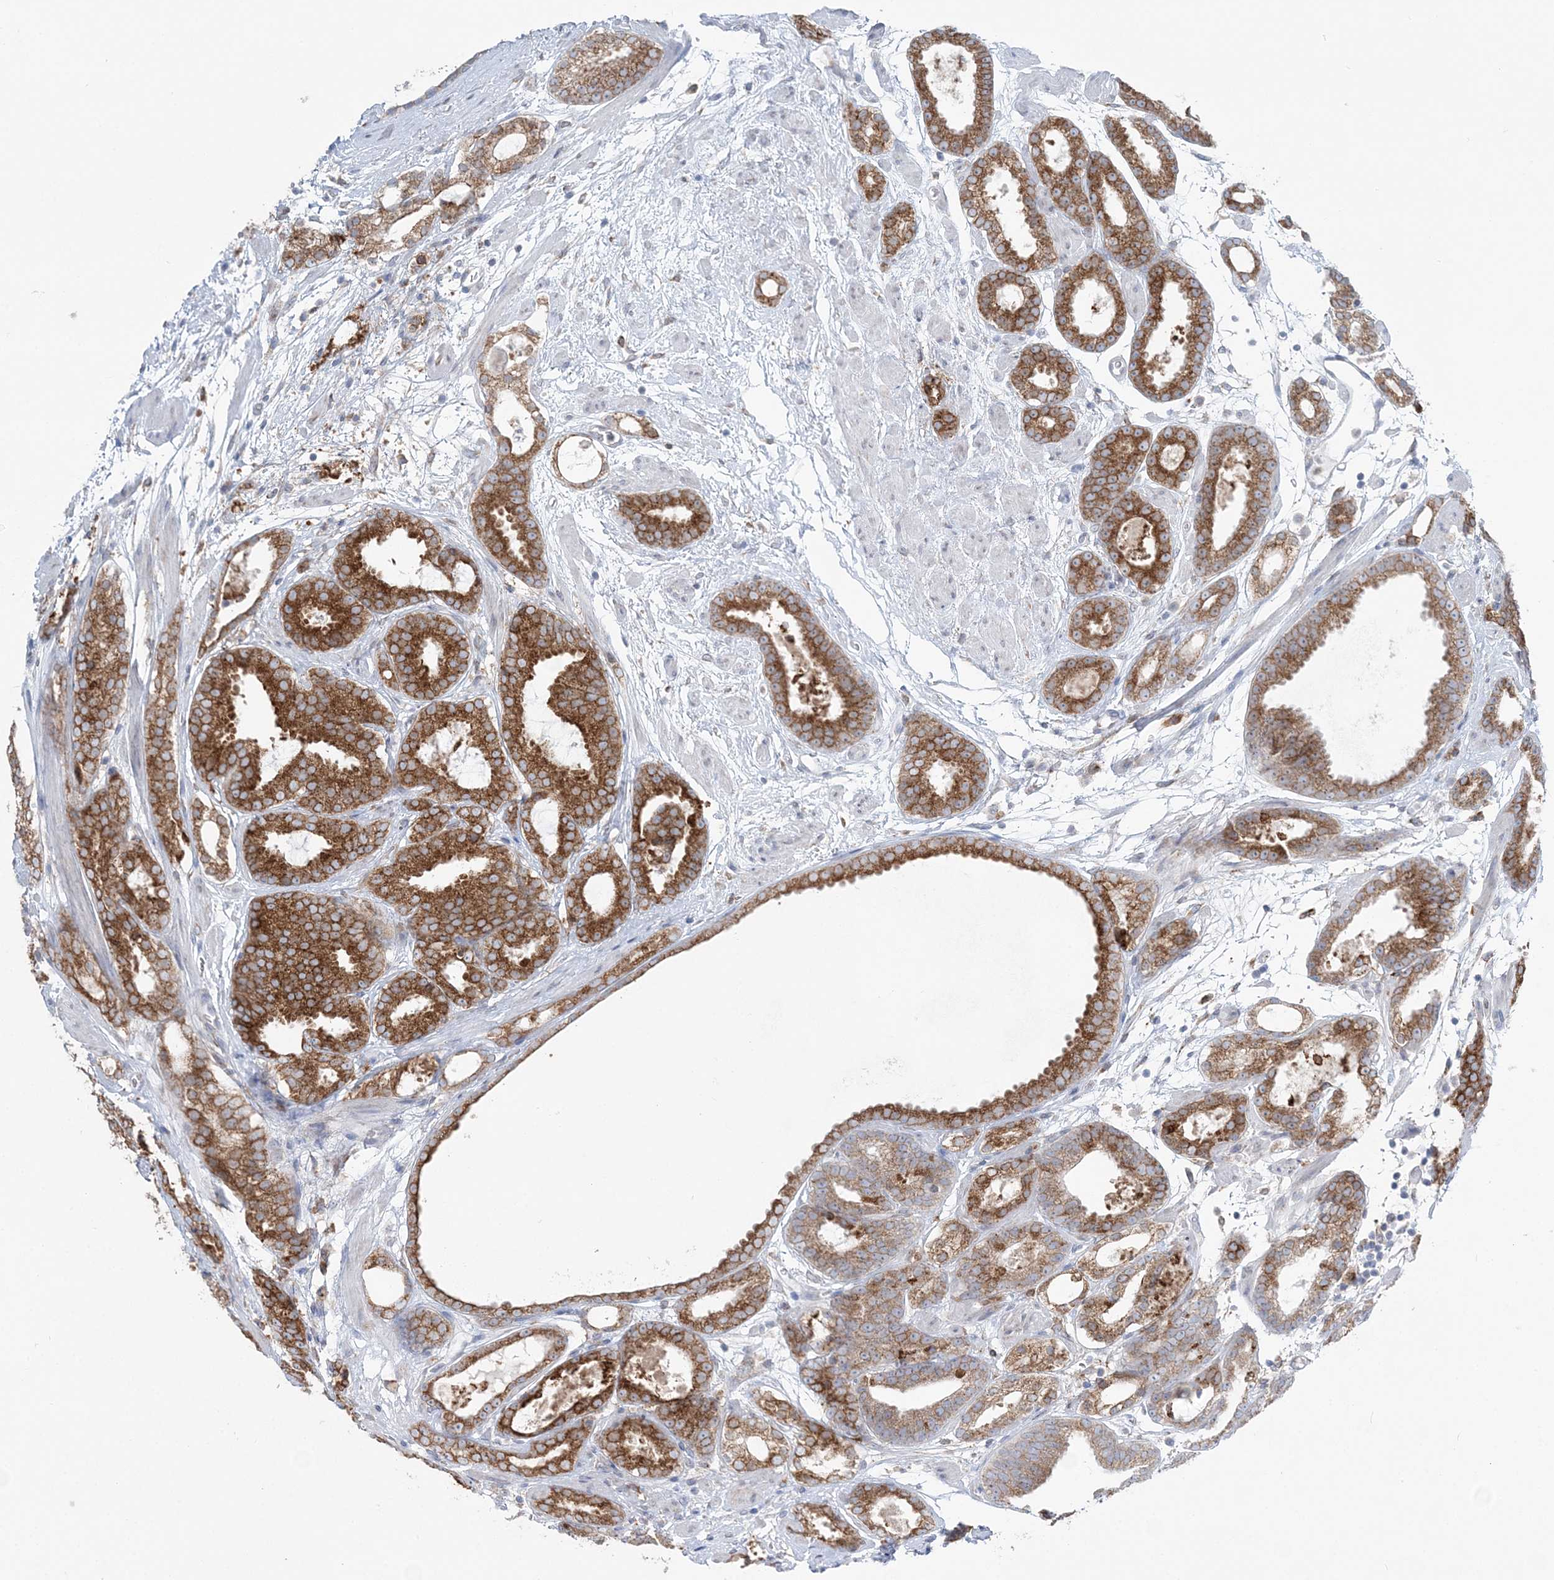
{"staining": {"intensity": "strong", "quantity": ">75%", "location": "cytoplasmic/membranous"}, "tissue": "prostate cancer", "cell_type": "Tumor cells", "image_type": "cancer", "snomed": [{"axis": "morphology", "description": "Adenocarcinoma, Low grade"}, {"axis": "topography", "description": "Prostate"}], "caption": "Immunohistochemistry (IHC) histopathology image of prostate cancer stained for a protein (brown), which exhibits high levels of strong cytoplasmic/membranous positivity in approximately >75% of tumor cells.", "gene": "TMED10", "patient": {"sex": "male", "age": 69}}